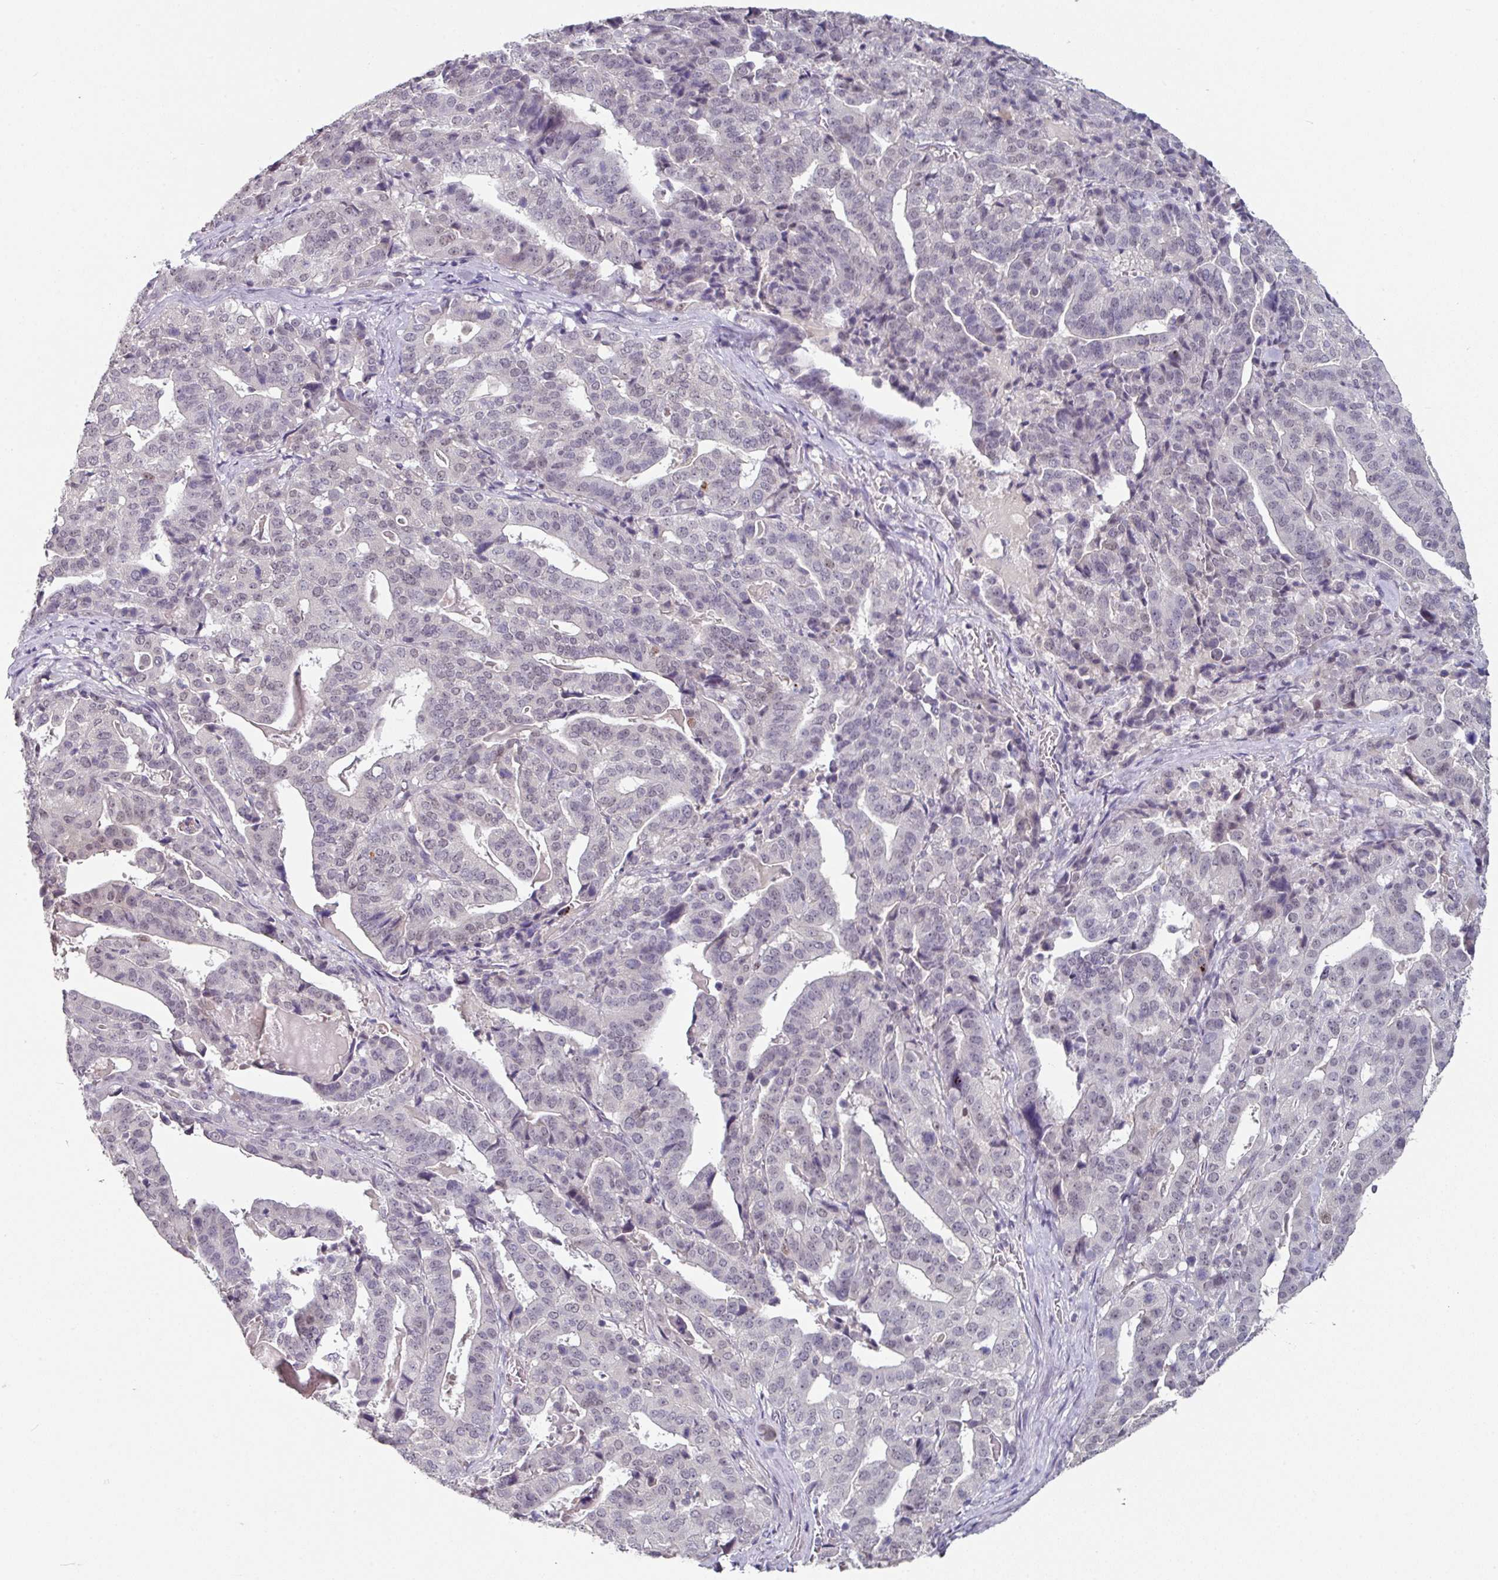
{"staining": {"intensity": "weak", "quantity": "<25%", "location": "nuclear"}, "tissue": "stomach cancer", "cell_type": "Tumor cells", "image_type": "cancer", "snomed": [{"axis": "morphology", "description": "Adenocarcinoma, NOS"}, {"axis": "topography", "description": "Stomach"}], "caption": "A histopathology image of human adenocarcinoma (stomach) is negative for staining in tumor cells.", "gene": "ELK1", "patient": {"sex": "male", "age": 48}}